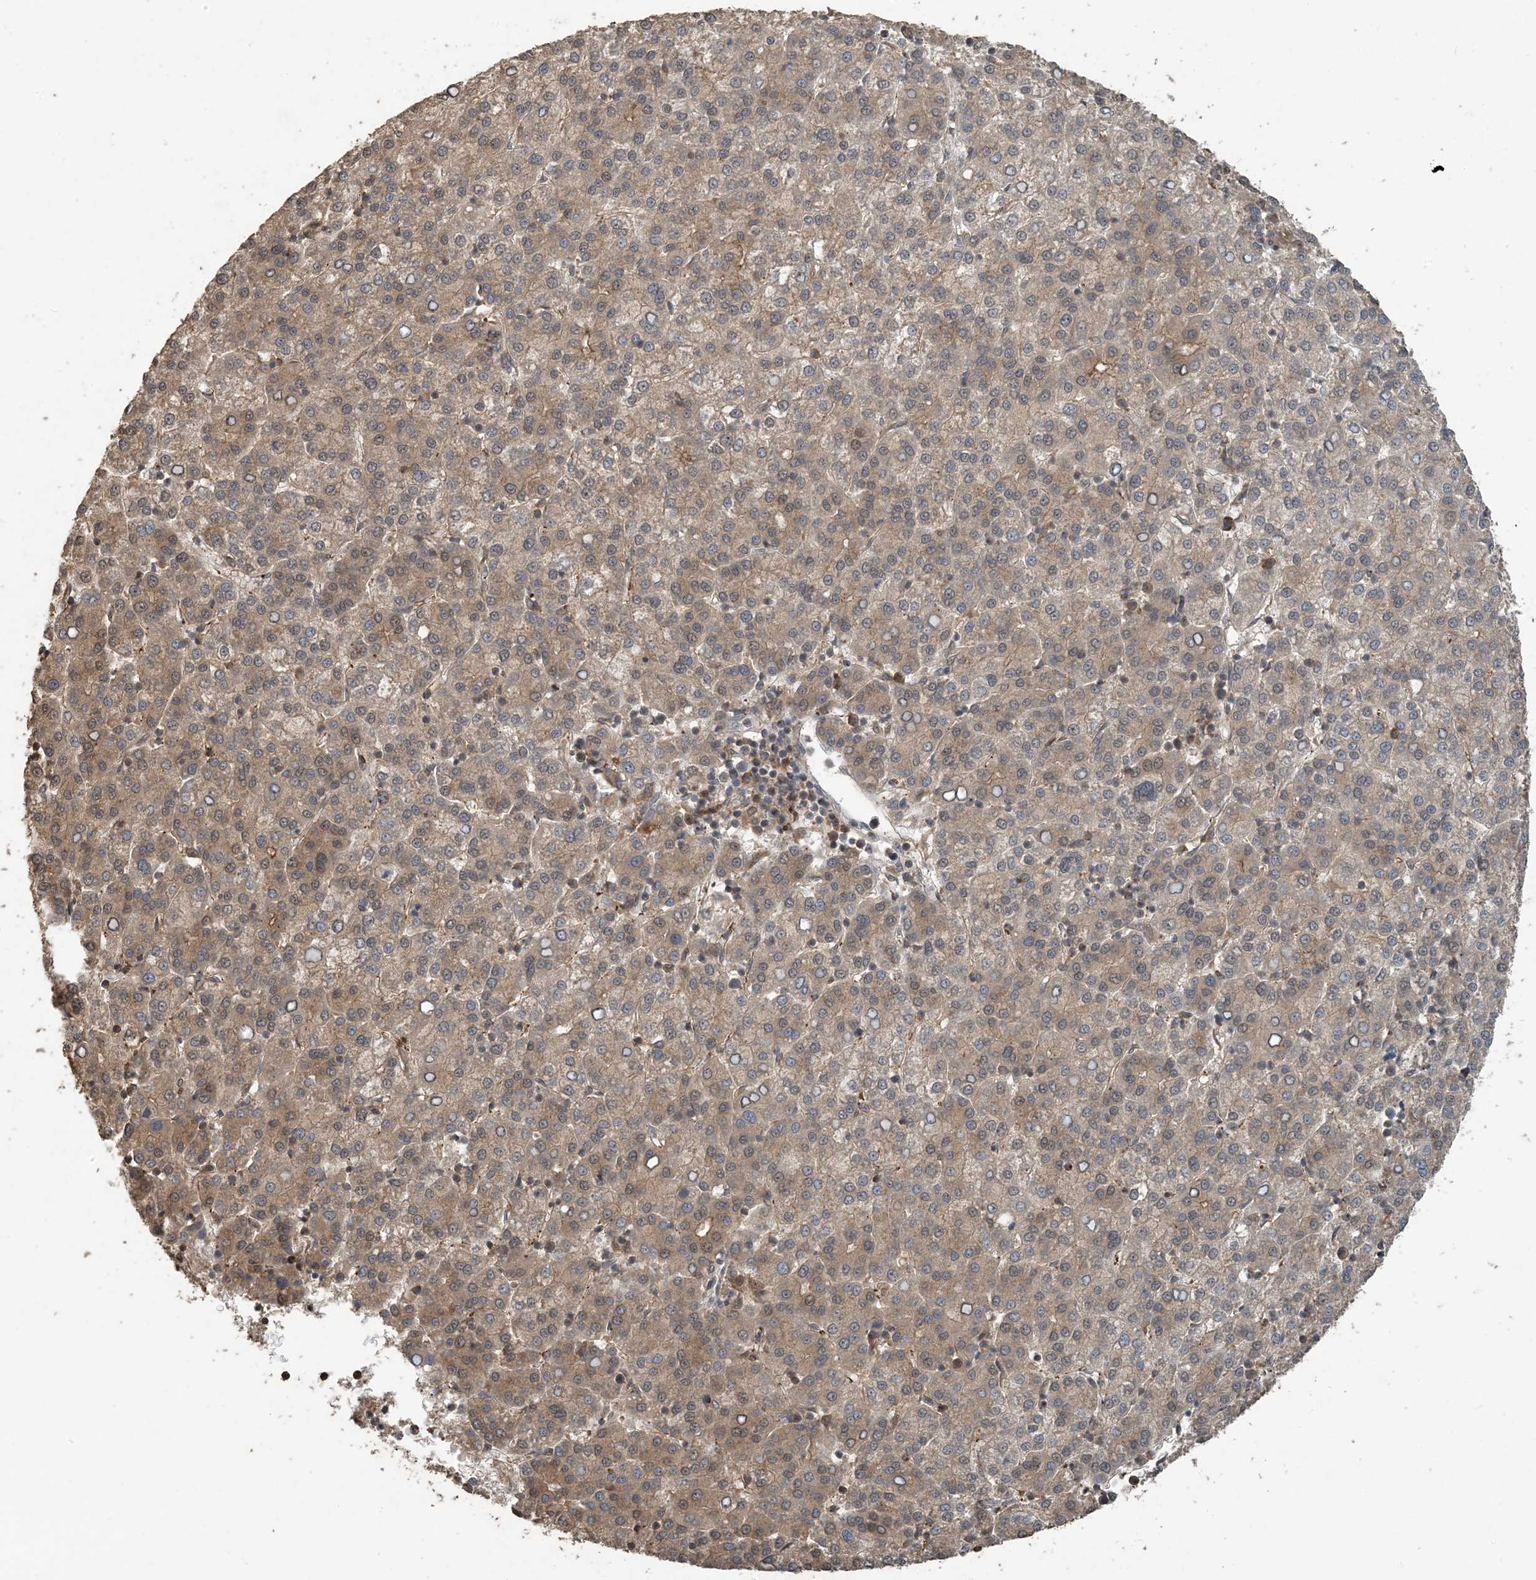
{"staining": {"intensity": "moderate", "quantity": "<25%", "location": "cytoplasmic/membranous"}, "tissue": "liver cancer", "cell_type": "Tumor cells", "image_type": "cancer", "snomed": [{"axis": "morphology", "description": "Carcinoma, Hepatocellular, NOS"}, {"axis": "topography", "description": "Liver"}], "caption": "Hepatocellular carcinoma (liver) stained with a protein marker shows moderate staining in tumor cells.", "gene": "ZC3H12A", "patient": {"sex": "female", "age": 58}}